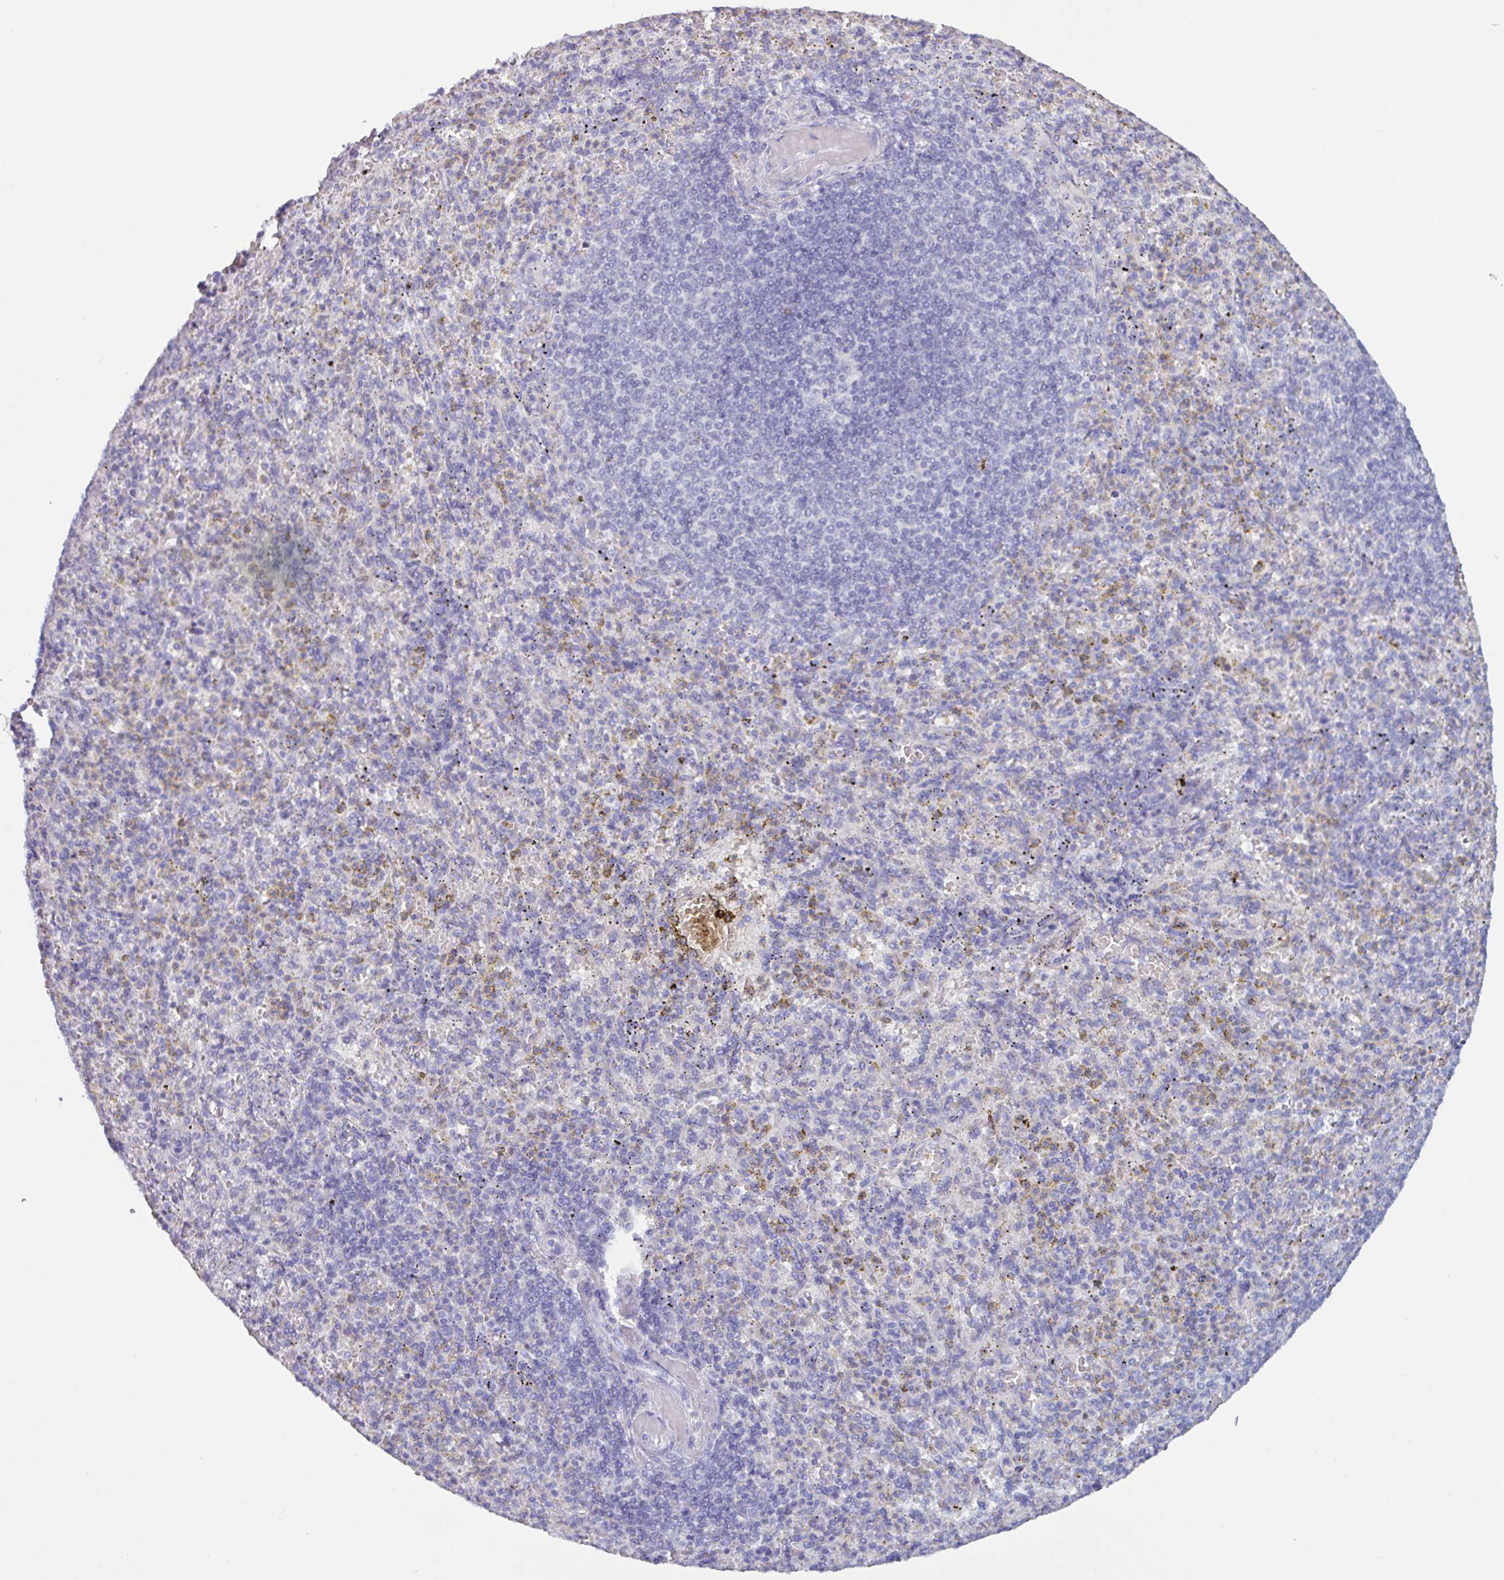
{"staining": {"intensity": "negative", "quantity": "none", "location": "none"}, "tissue": "spleen", "cell_type": "Cells in red pulp", "image_type": "normal", "snomed": [{"axis": "morphology", "description": "Normal tissue, NOS"}, {"axis": "topography", "description": "Spleen"}], "caption": "Cells in red pulp are negative for protein expression in benign human spleen. The staining is performed using DAB (3,3'-diaminobenzidine) brown chromogen with nuclei counter-stained in using hematoxylin.", "gene": "OR2T10", "patient": {"sex": "female", "age": 74}}